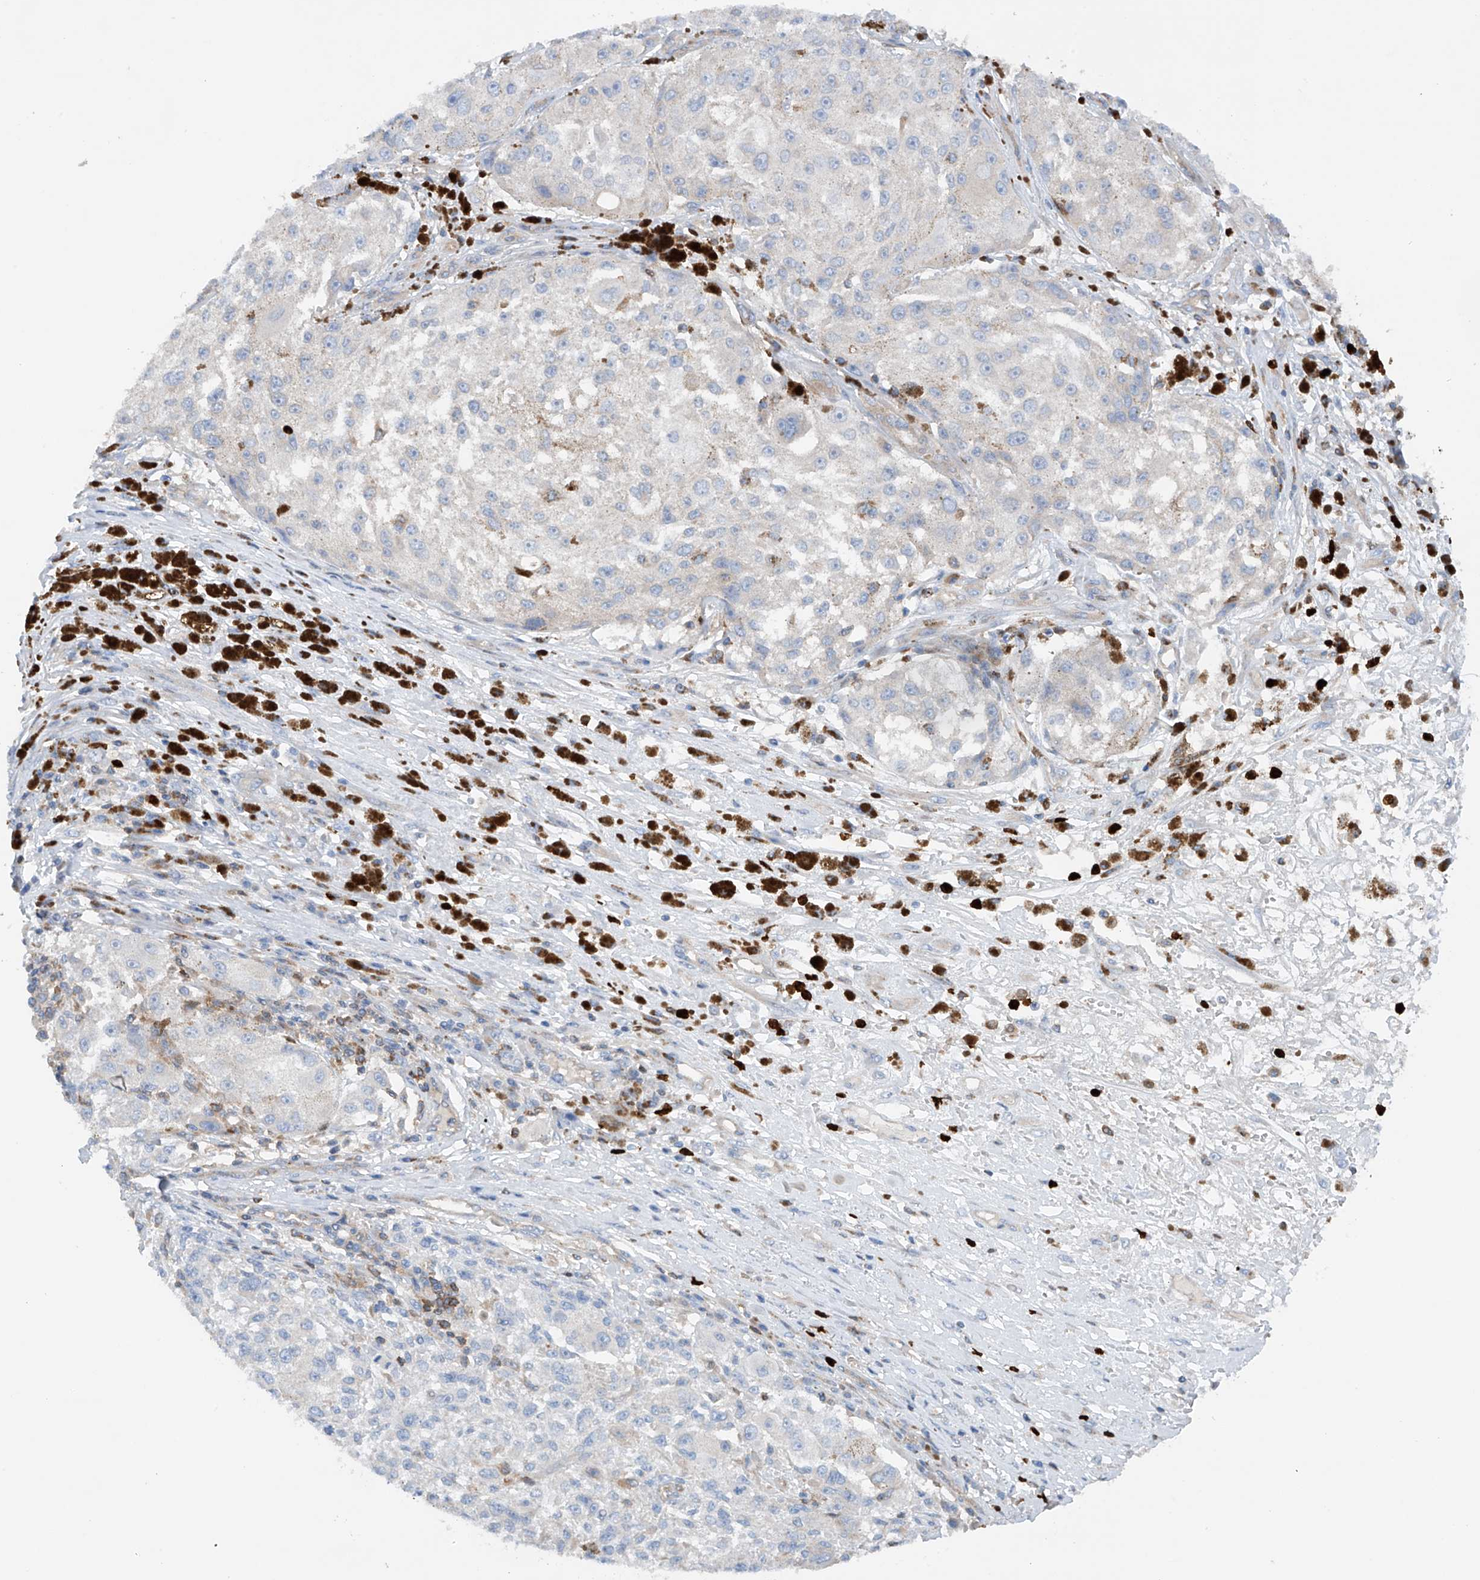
{"staining": {"intensity": "negative", "quantity": "none", "location": "none"}, "tissue": "melanoma", "cell_type": "Tumor cells", "image_type": "cancer", "snomed": [{"axis": "morphology", "description": "Necrosis, NOS"}, {"axis": "morphology", "description": "Malignant melanoma, NOS"}, {"axis": "topography", "description": "Skin"}], "caption": "Malignant melanoma stained for a protein using immunohistochemistry demonstrates no staining tumor cells.", "gene": "PHACTR2", "patient": {"sex": "female", "age": 87}}